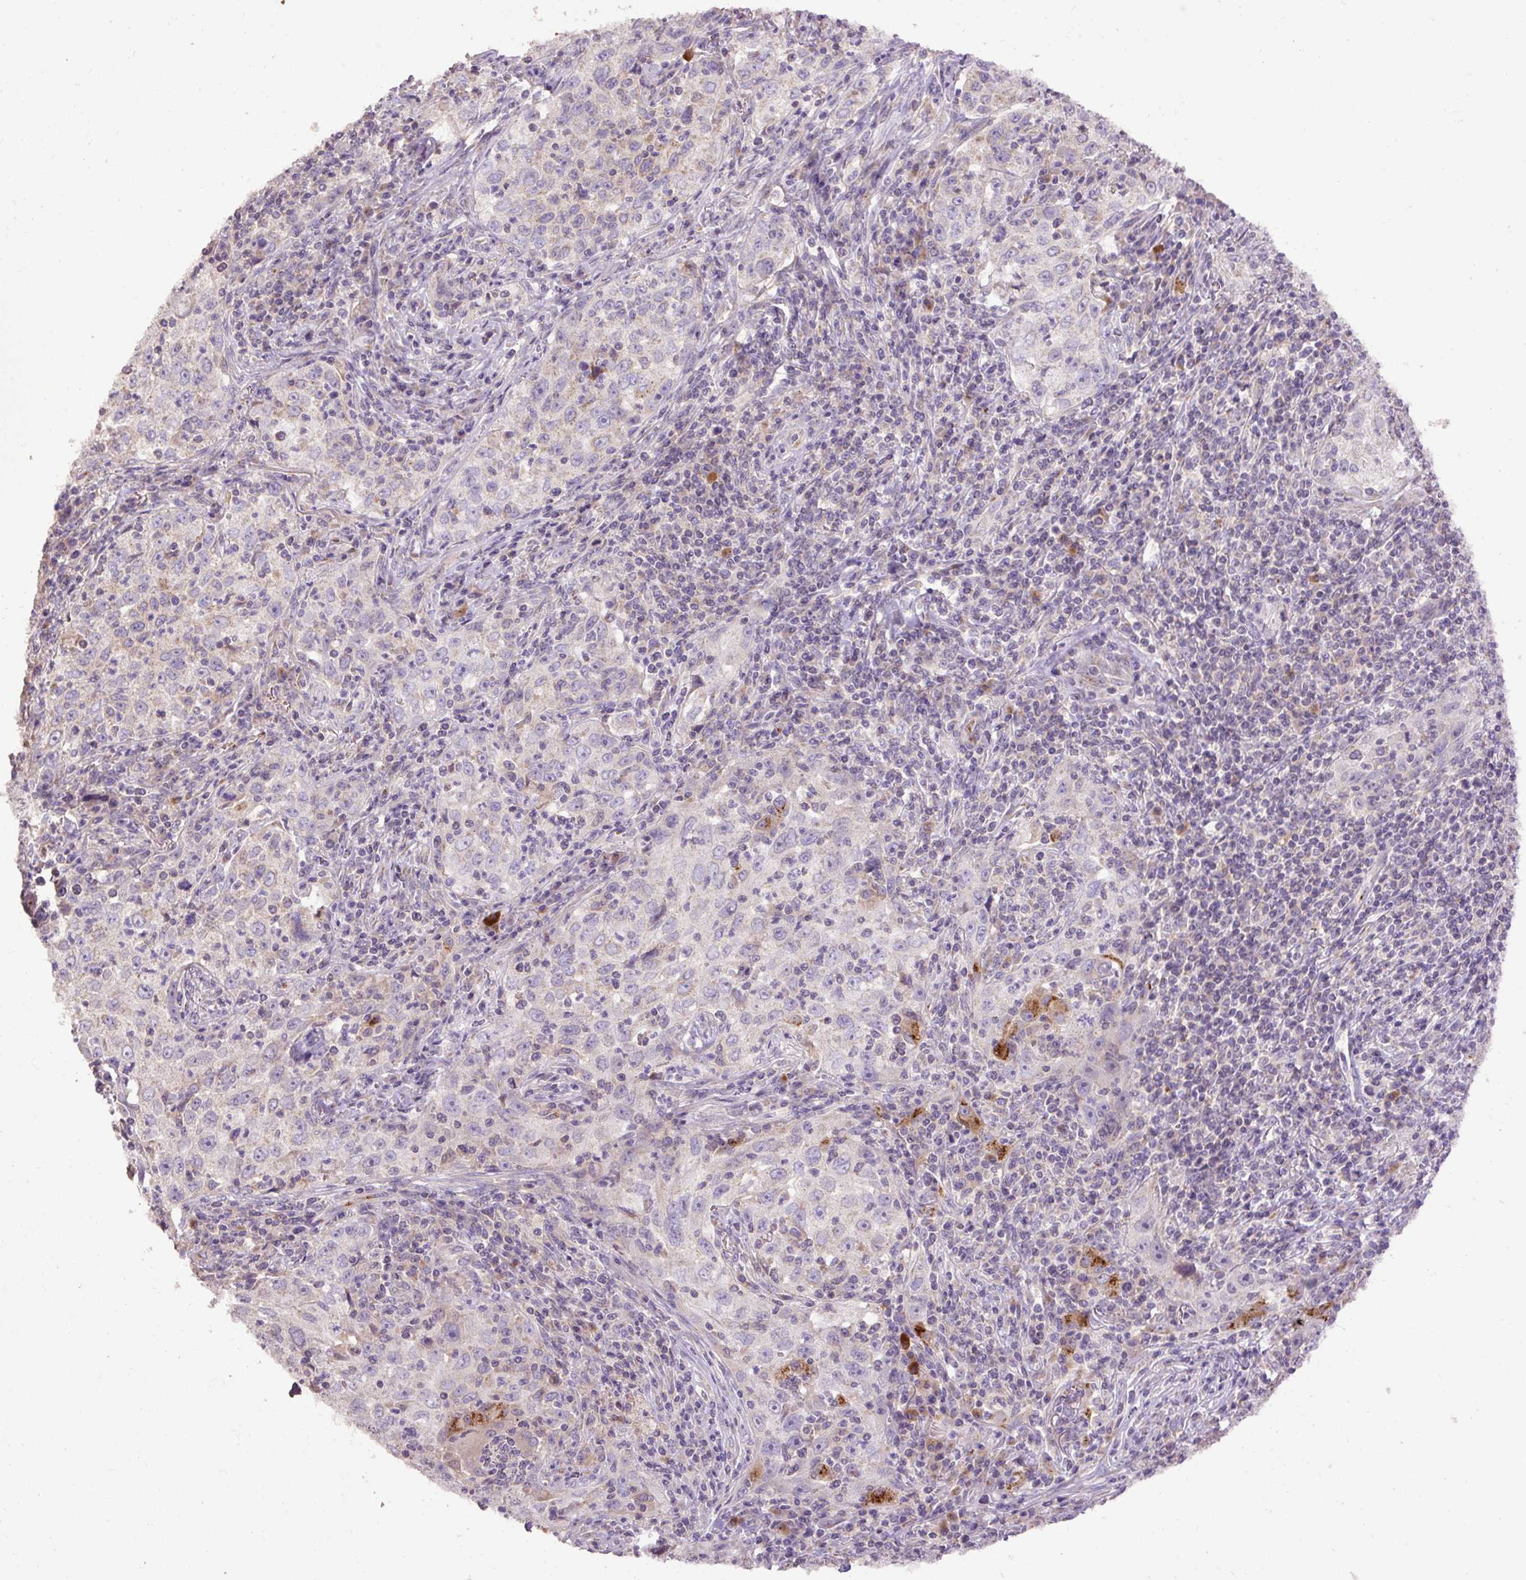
{"staining": {"intensity": "moderate", "quantity": "<25%", "location": "cytoplasmic/membranous"}, "tissue": "lung cancer", "cell_type": "Tumor cells", "image_type": "cancer", "snomed": [{"axis": "morphology", "description": "Squamous cell carcinoma, NOS"}, {"axis": "topography", "description": "Lung"}], "caption": "Tumor cells exhibit low levels of moderate cytoplasmic/membranous staining in about <25% of cells in human squamous cell carcinoma (lung).", "gene": "ABR", "patient": {"sex": "male", "age": 71}}